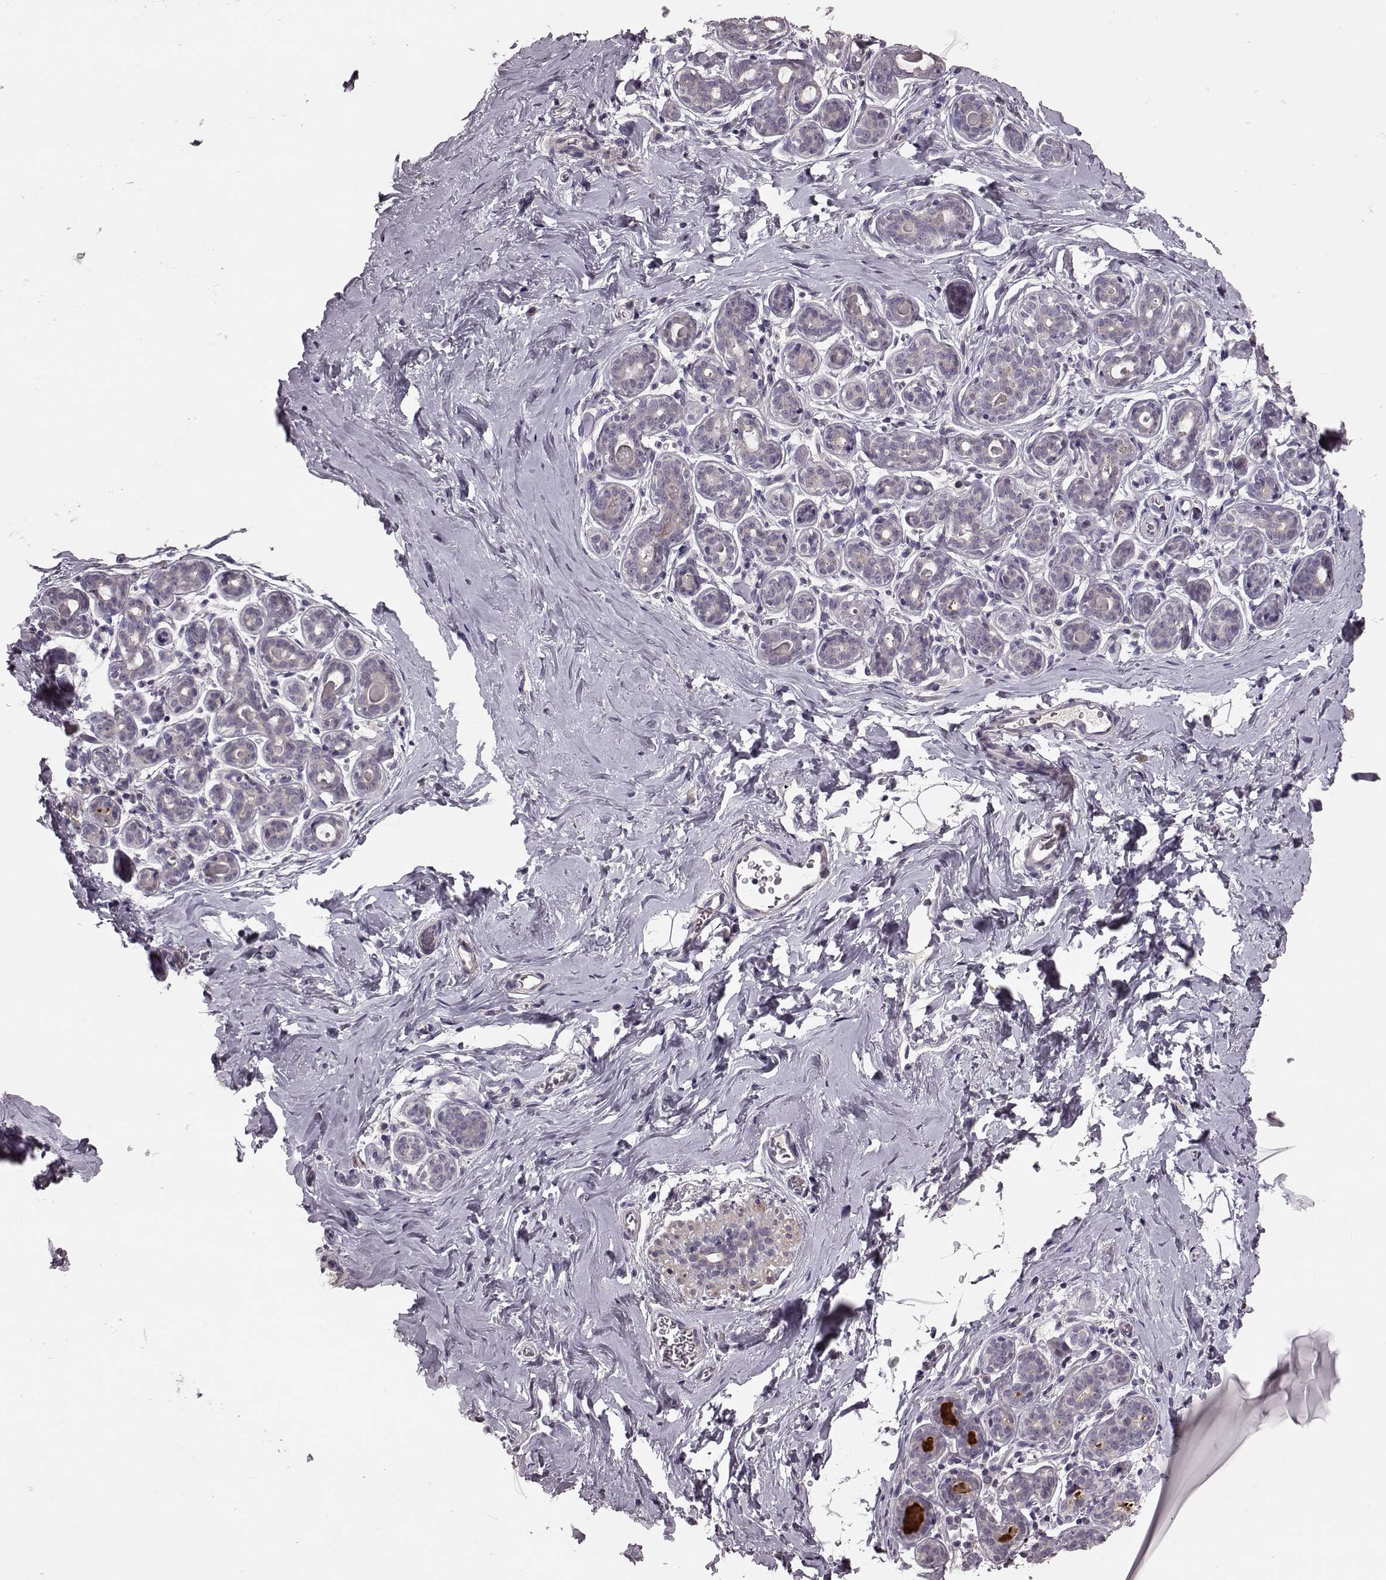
{"staining": {"intensity": "negative", "quantity": "none", "location": "none"}, "tissue": "breast", "cell_type": "Adipocytes", "image_type": "normal", "snomed": [{"axis": "morphology", "description": "Normal tissue, NOS"}, {"axis": "topography", "description": "Skin"}, {"axis": "topography", "description": "Breast"}], "caption": "This image is of unremarkable breast stained with immunohistochemistry (IHC) to label a protein in brown with the nuclei are counter-stained blue. There is no positivity in adipocytes.", "gene": "SLC52A3", "patient": {"sex": "female", "age": 43}}